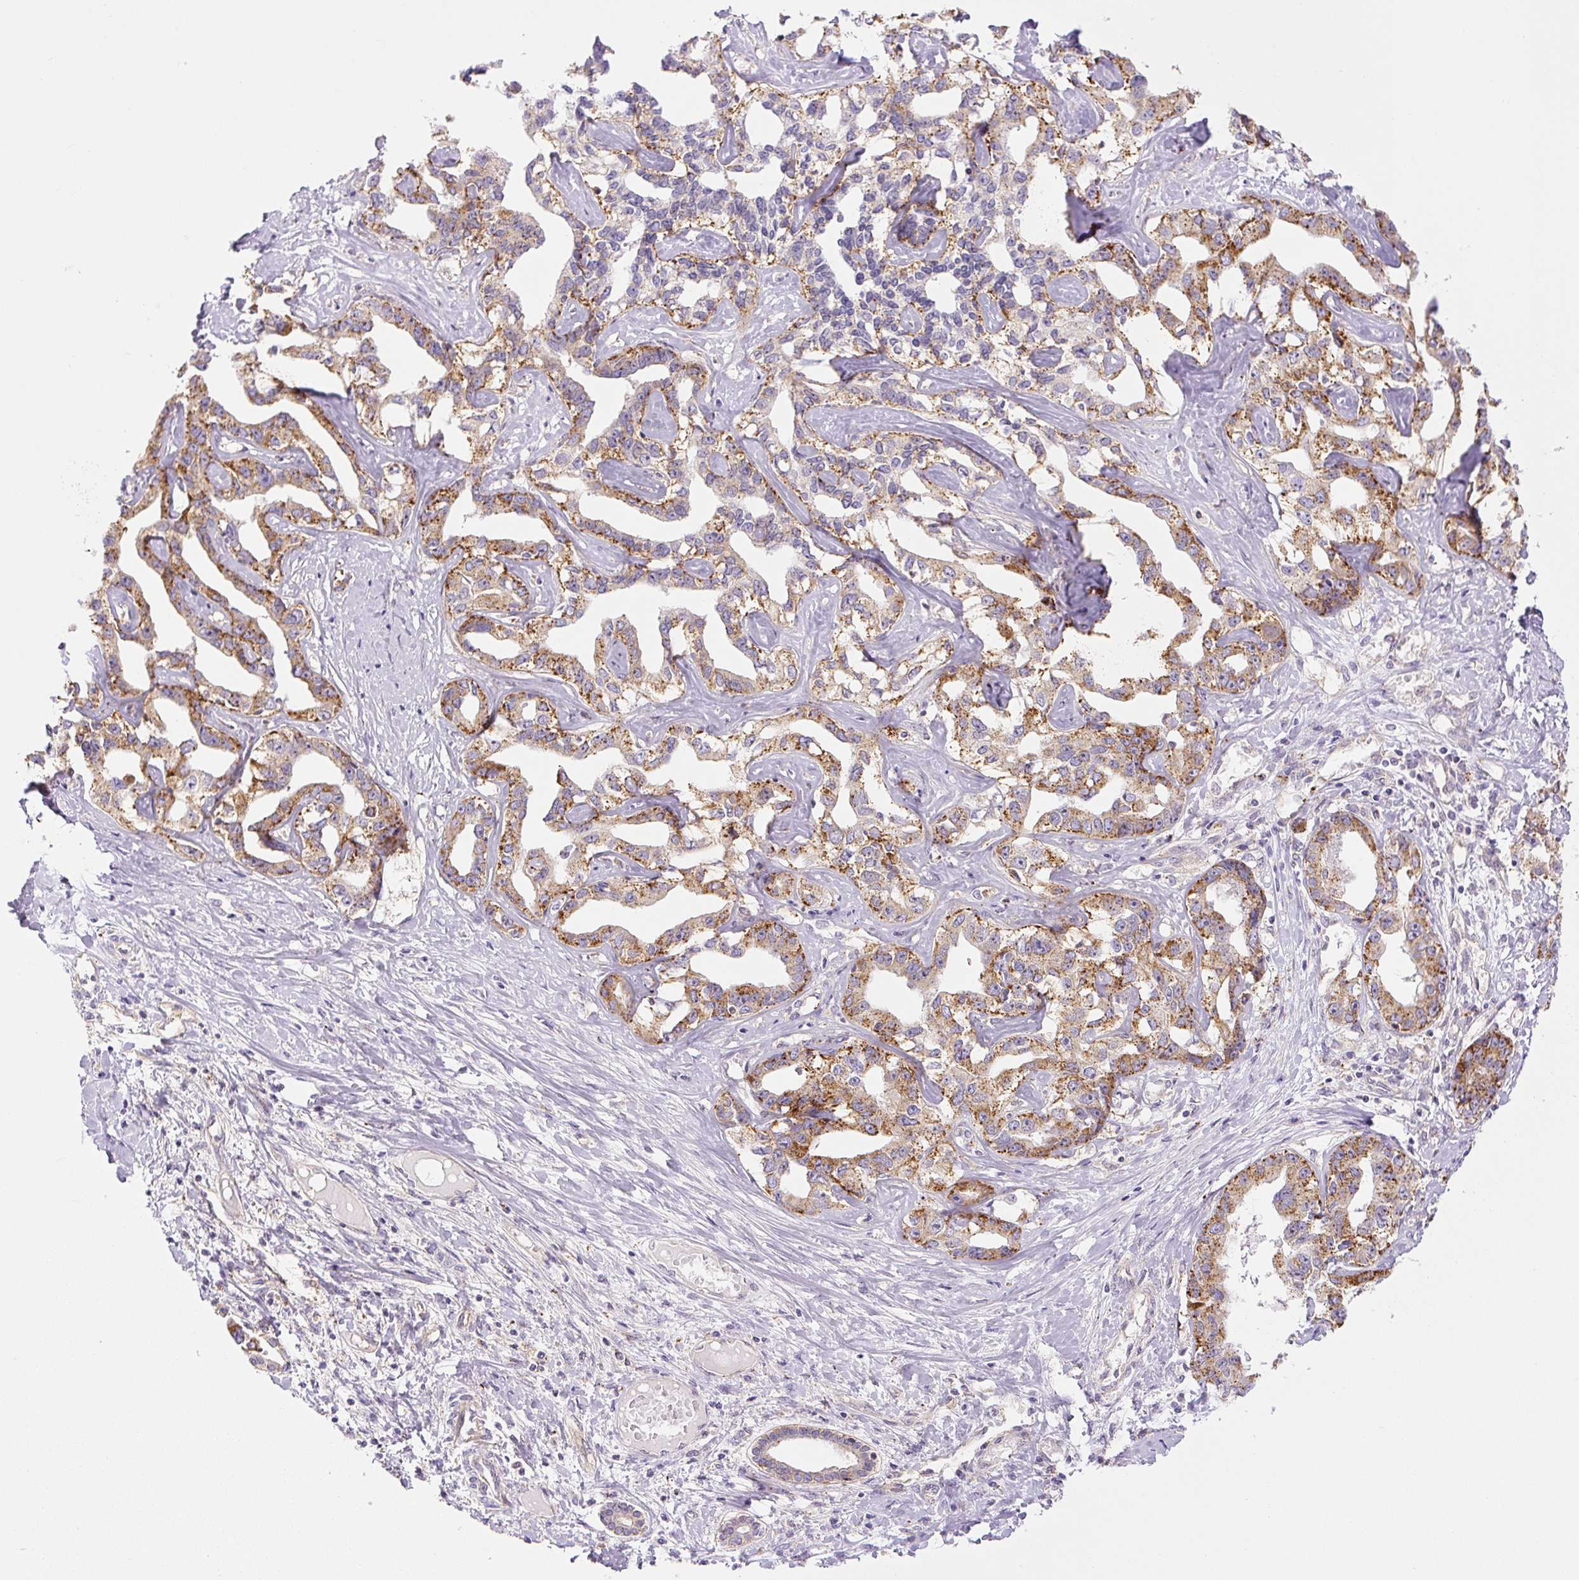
{"staining": {"intensity": "strong", "quantity": "25%-75%", "location": "cytoplasmic/membranous"}, "tissue": "liver cancer", "cell_type": "Tumor cells", "image_type": "cancer", "snomed": [{"axis": "morphology", "description": "Cholangiocarcinoma"}, {"axis": "topography", "description": "Liver"}], "caption": "Liver cancer (cholangiocarcinoma) stained with IHC displays strong cytoplasmic/membranous staining in about 25%-75% of tumor cells.", "gene": "ZSWIM7", "patient": {"sex": "male", "age": 59}}